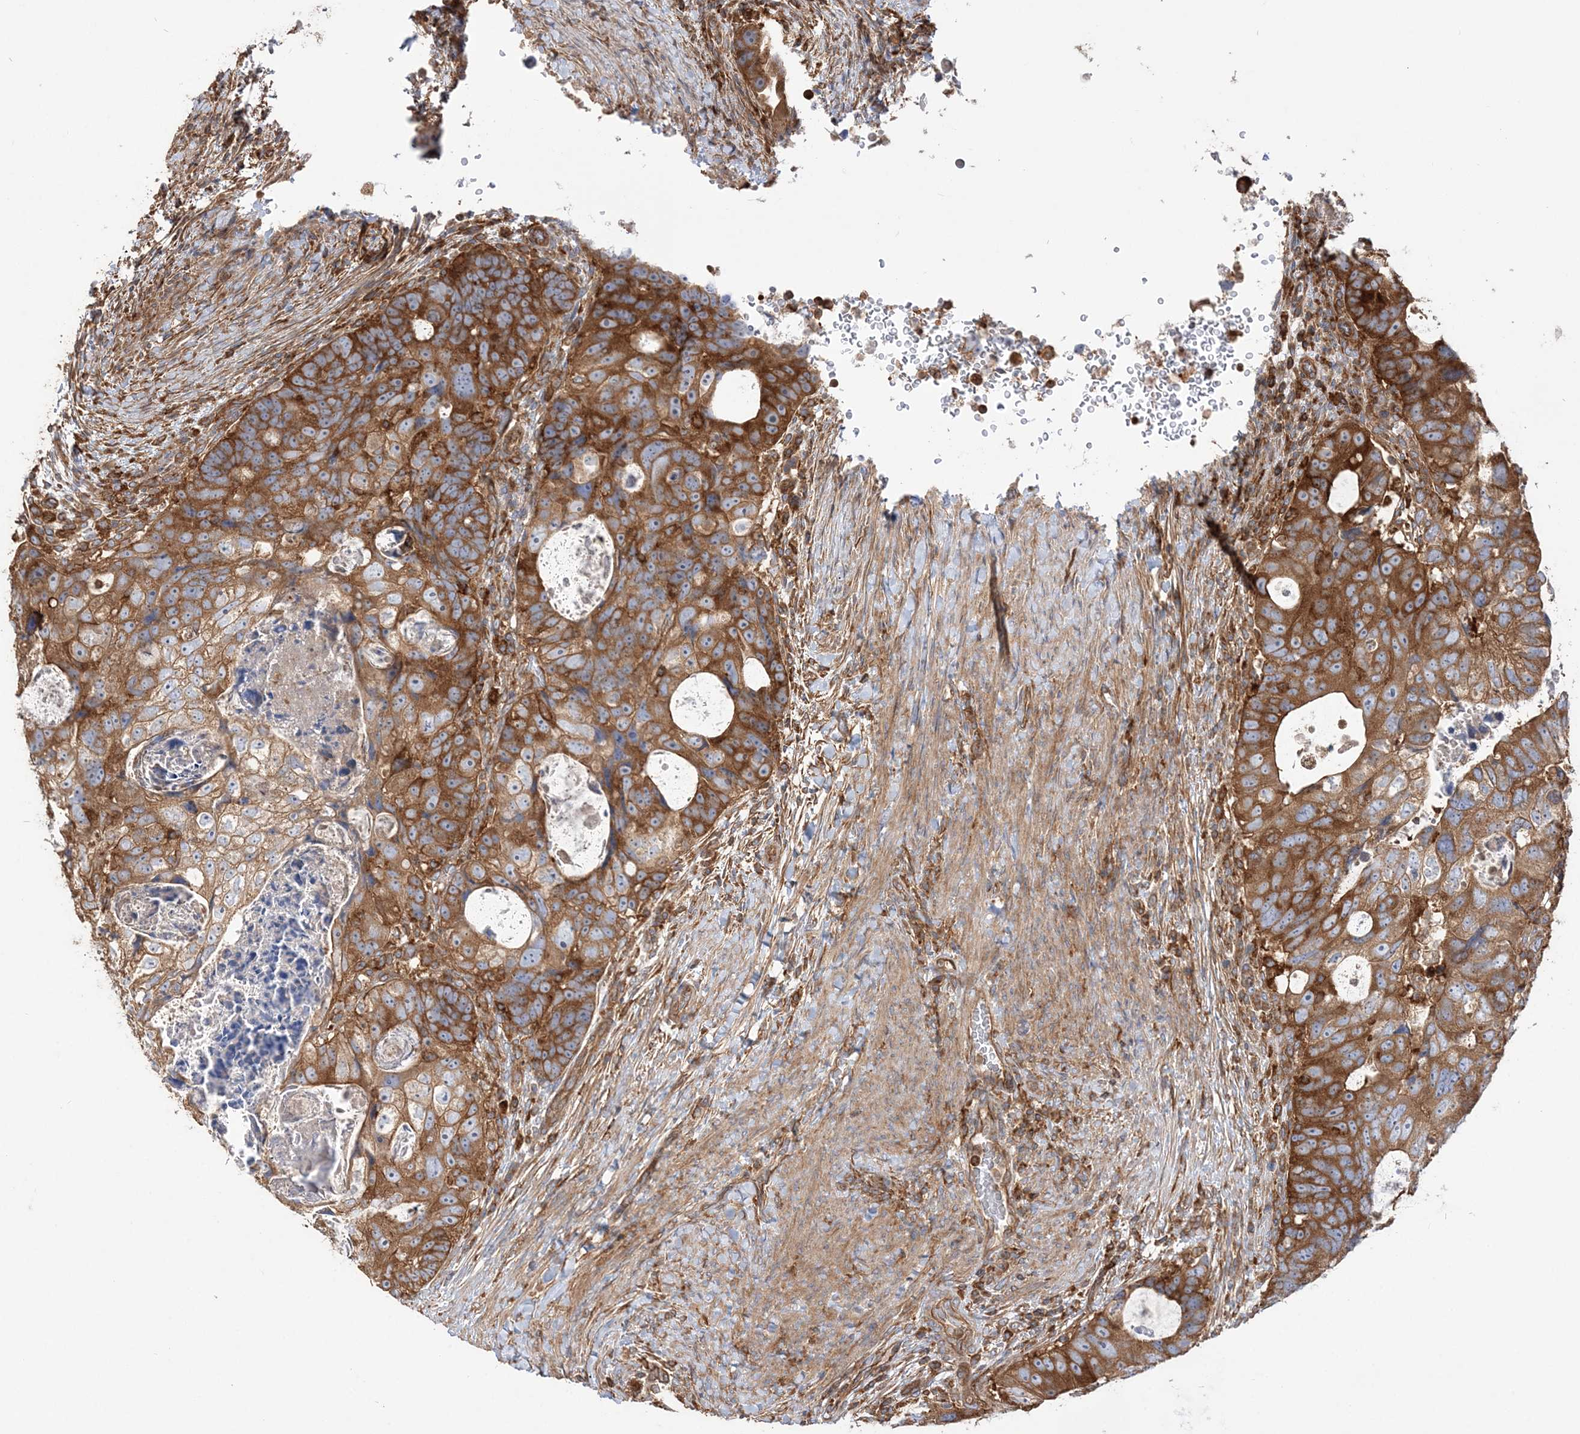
{"staining": {"intensity": "strong", "quantity": ">75%", "location": "cytoplasmic/membranous"}, "tissue": "colorectal cancer", "cell_type": "Tumor cells", "image_type": "cancer", "snomed": [{"axis": "morphology", "description": "Adenocarcinoma, NOS"}, {"axis": "topography", "description": "Rectum"}], "caption": "A high amount of strong cytoplasmic/membranous staining is seen in approximately >75% of tumor cells in colorectal adenocarcinoma tissue.", "gene": "TBC1D5", "patient": {"sex": "male", "age": 59}}